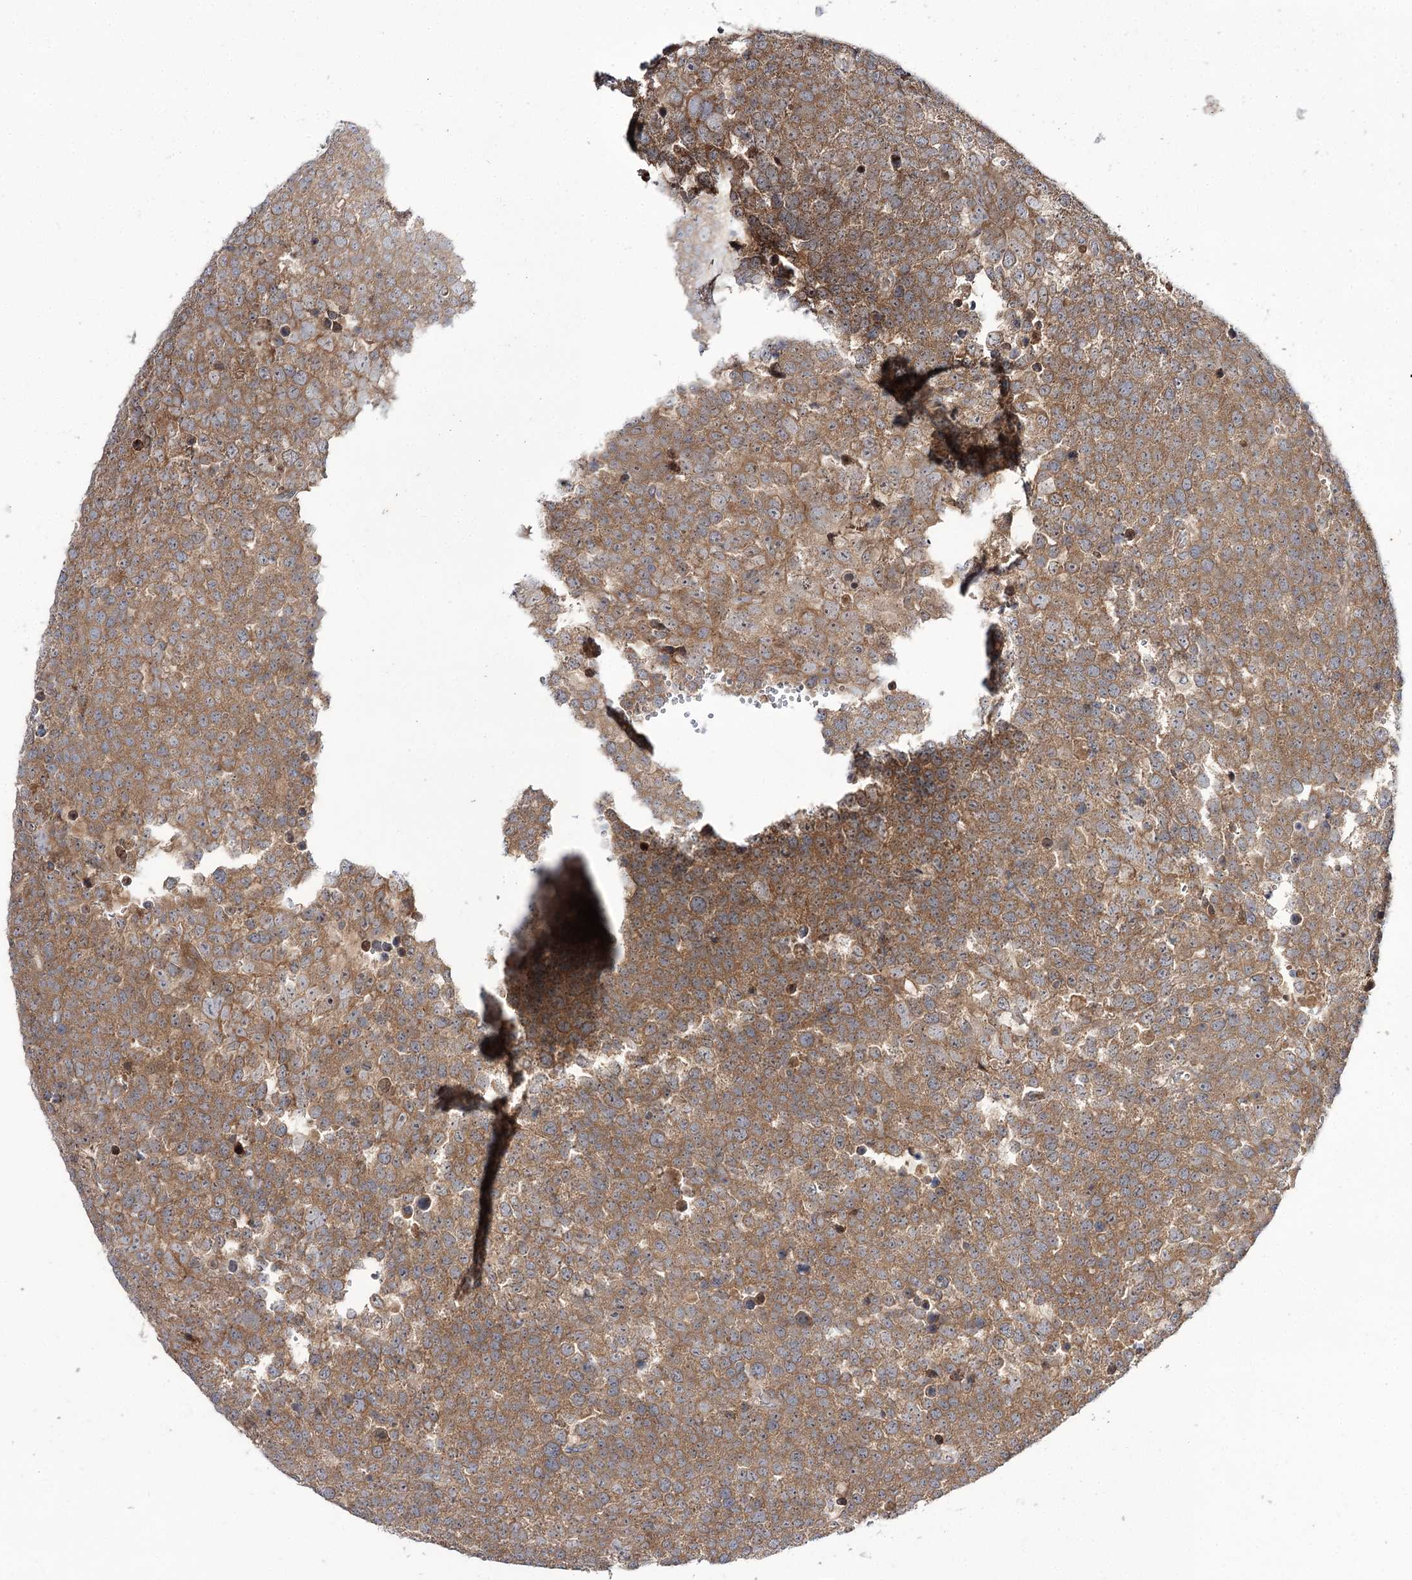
{"staining": {"intensity": "moderate", "quantity": ">75%", "location": "cytoplasmic/membranous"}, "tissue": "testis cancer", "cell_type": "Tumor cells", "image_type": "cancer", "snomed": [{"axis": "morphology", "description": "Seminoma, NOS"}, {"axis": "topography", "description": "Testis"}], "caption": "Protein expression analysis of human testis cancer (seminoma) reveals moderate cytoplasmic/membranous staining in about >75% of tumor cells.", "gene": "C11orf80", "patient": {"sex": "male", "age": 71}}